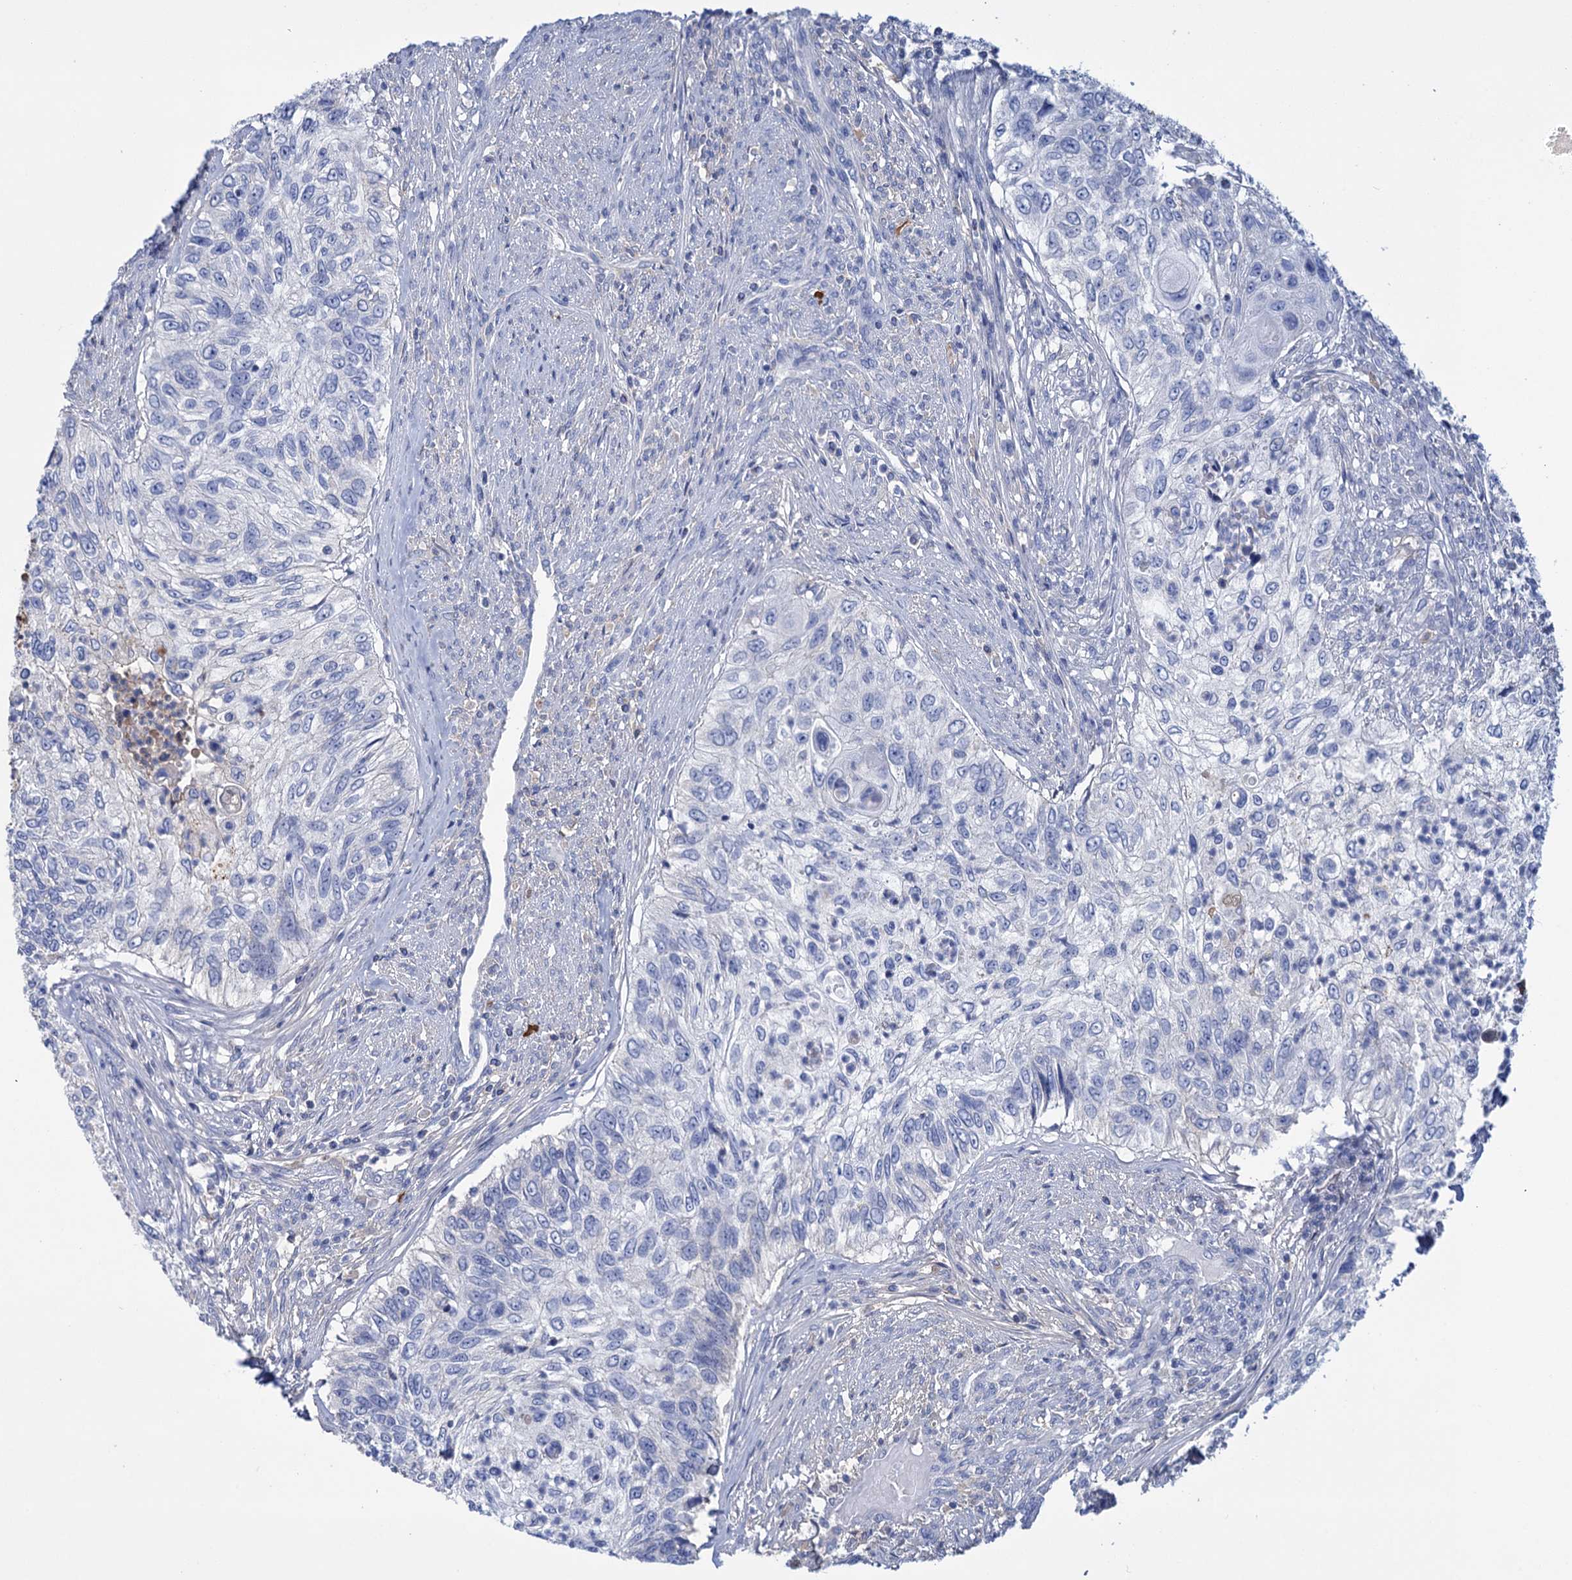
{"staining": {"intensity": "negative", "quantity": "none", "location": "none"}, "tissue": "urothelial cancer", "cell_type": "Tumor cells", "image_type": "cancer", "snomed": [{"axis": "morphology", "description": "Urothelial carcinoma, High grade"}, {"axis": "topography", "description": "Urinary bladder"}], "caption": "Tumor cells are negative for brown protein staining in urothelial carcinoma (high-grade).", "gene": "FBXW12", "patient": {"sex": "female", "age": 60}}